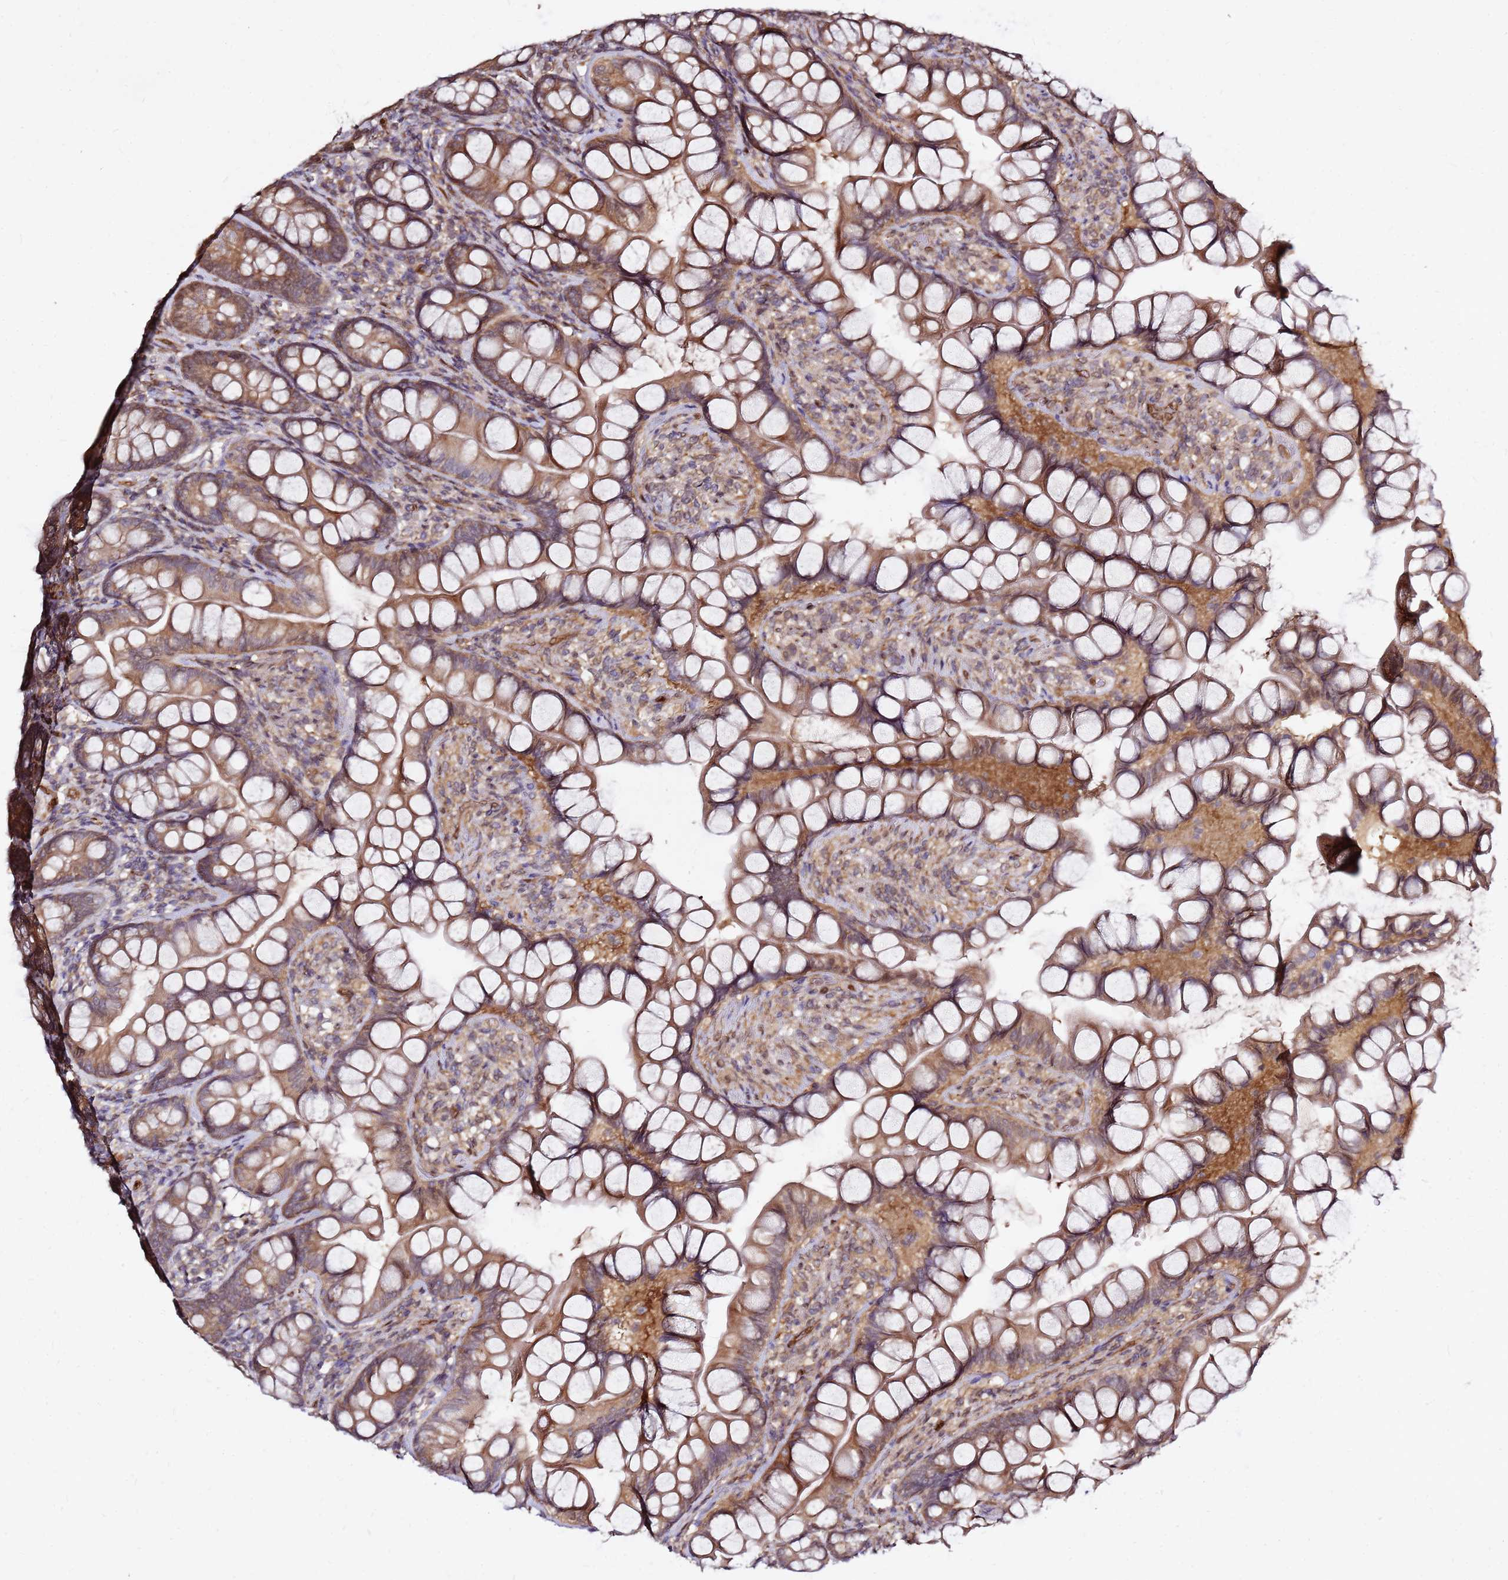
{"staining": {"intensity": "moderate", "quantity": ">75%", "location": "cytoplasmic/membranous"}, "tissue": "small intestine", "cell_type": "Glandular cells", "image_type": "normal", "snomed": [{"axis": "morphology", "description": "Normal tissue, NOS"}, {"axis": "topography", "description": "Small intestine"}], "caption": "Immunohistochemistry photomicrograph of benign human small intestine stained for a protein (brown), which shows medium levels of moderate cytoplasmic/membranous expression in approximately >75% of glandular cells.", "gene": "NUDT14", "patient": {"sex": "male", "age": 70}}